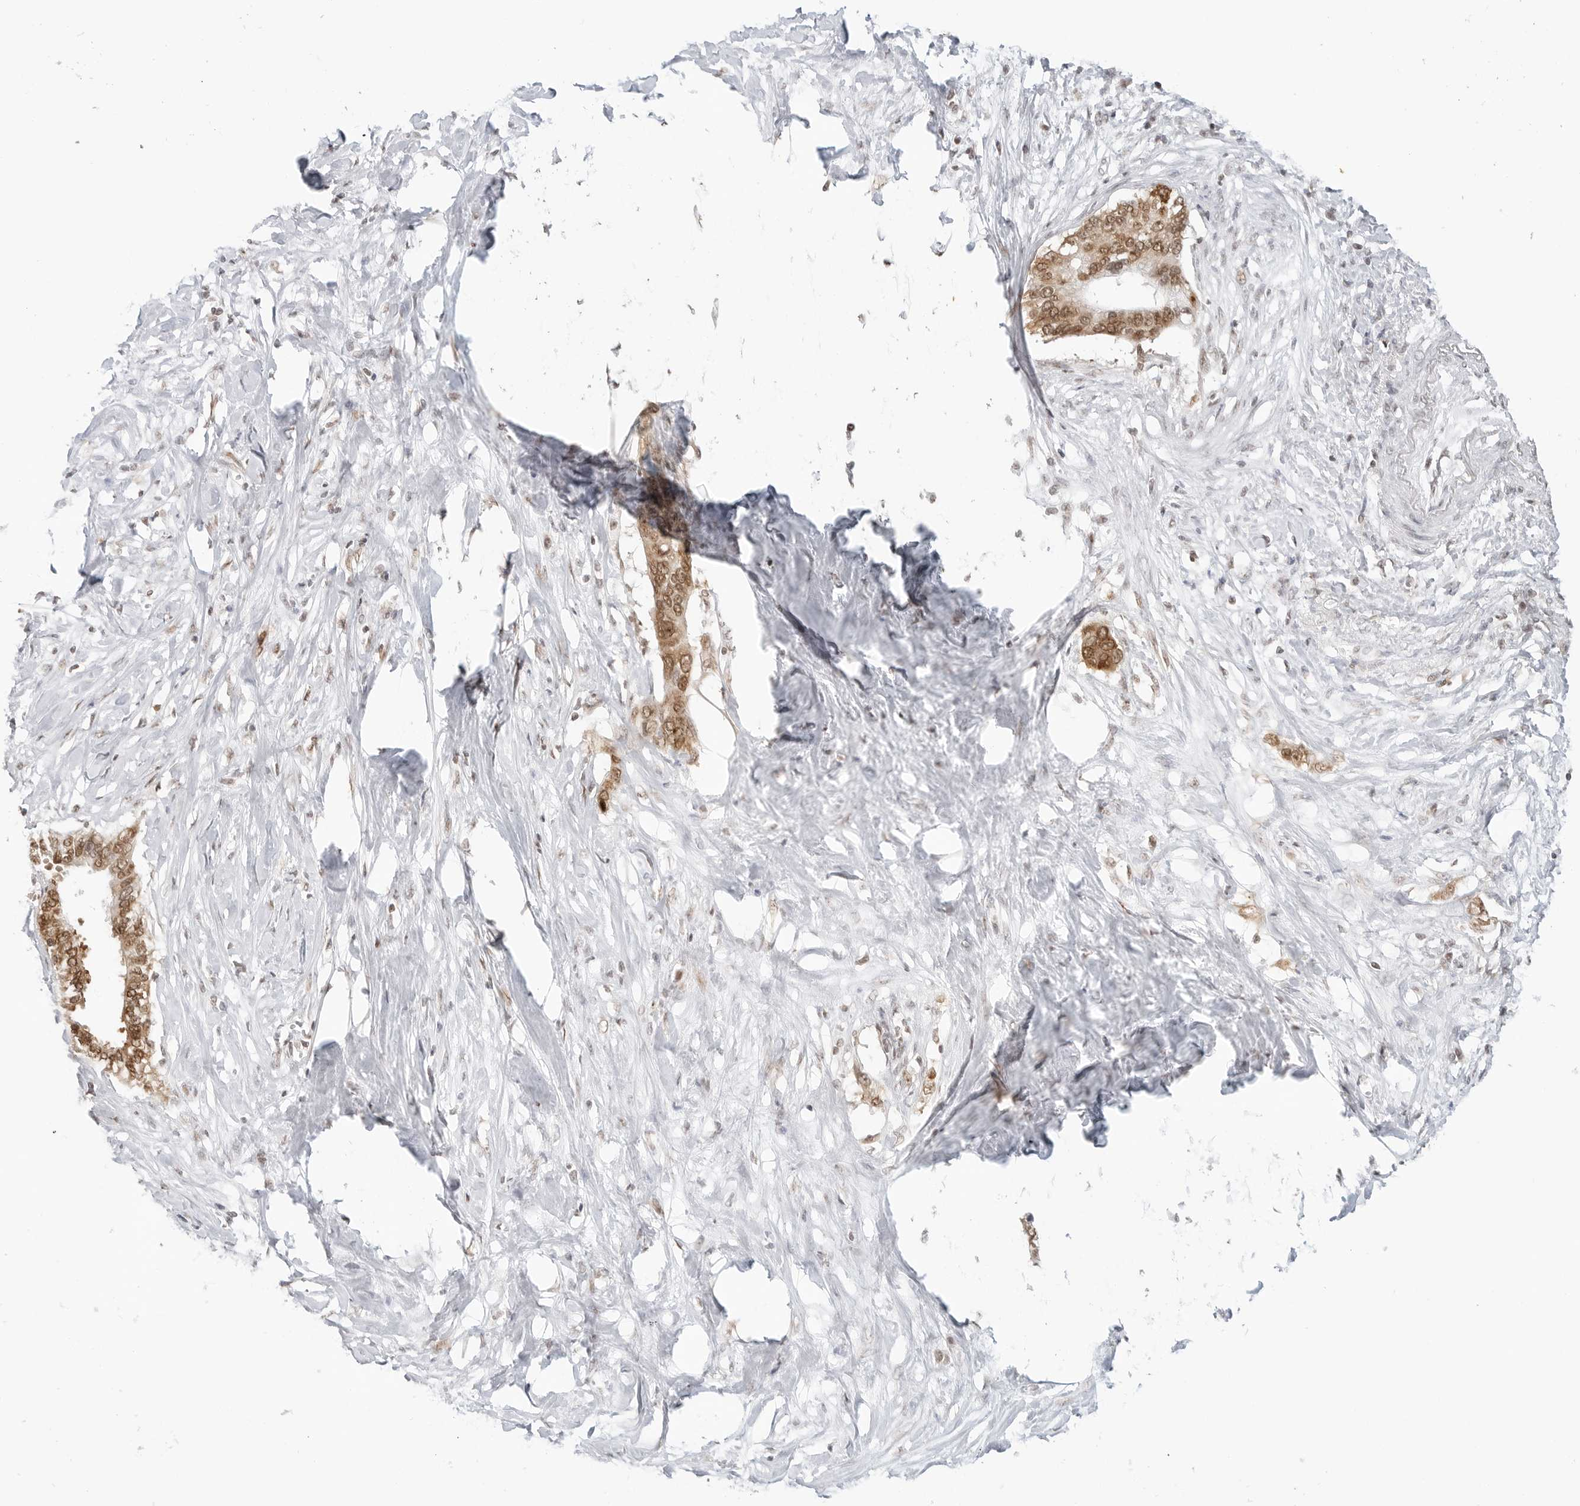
{"staining": {"intensity": "moderate", "quantity": ">75%", "location": "cytoplasmic/membranous,nuclear"}, "tissue": "pancreatic cancer", "cell_type": "Tumor cells", "image_type": "cancer", "snomed": [{"axis": "morphology", "description": "Normal tissue, NOS"}, {"axis": "morphology", "description": "Adenocarcinoma, NOS"}, {"axis": "topography", "description": "Pancreas"}, {"axis": "topography", "description": "Peripheral nerve tissue"}], "caption": "Moderate cytoplasmic/membranous and nuclear protein expression is present in about >75% of tumor cells in pancreatic cancer (adenocarcinoma).", "gene": "METAP1", "patient": {"sex": "male", "age": 59}}